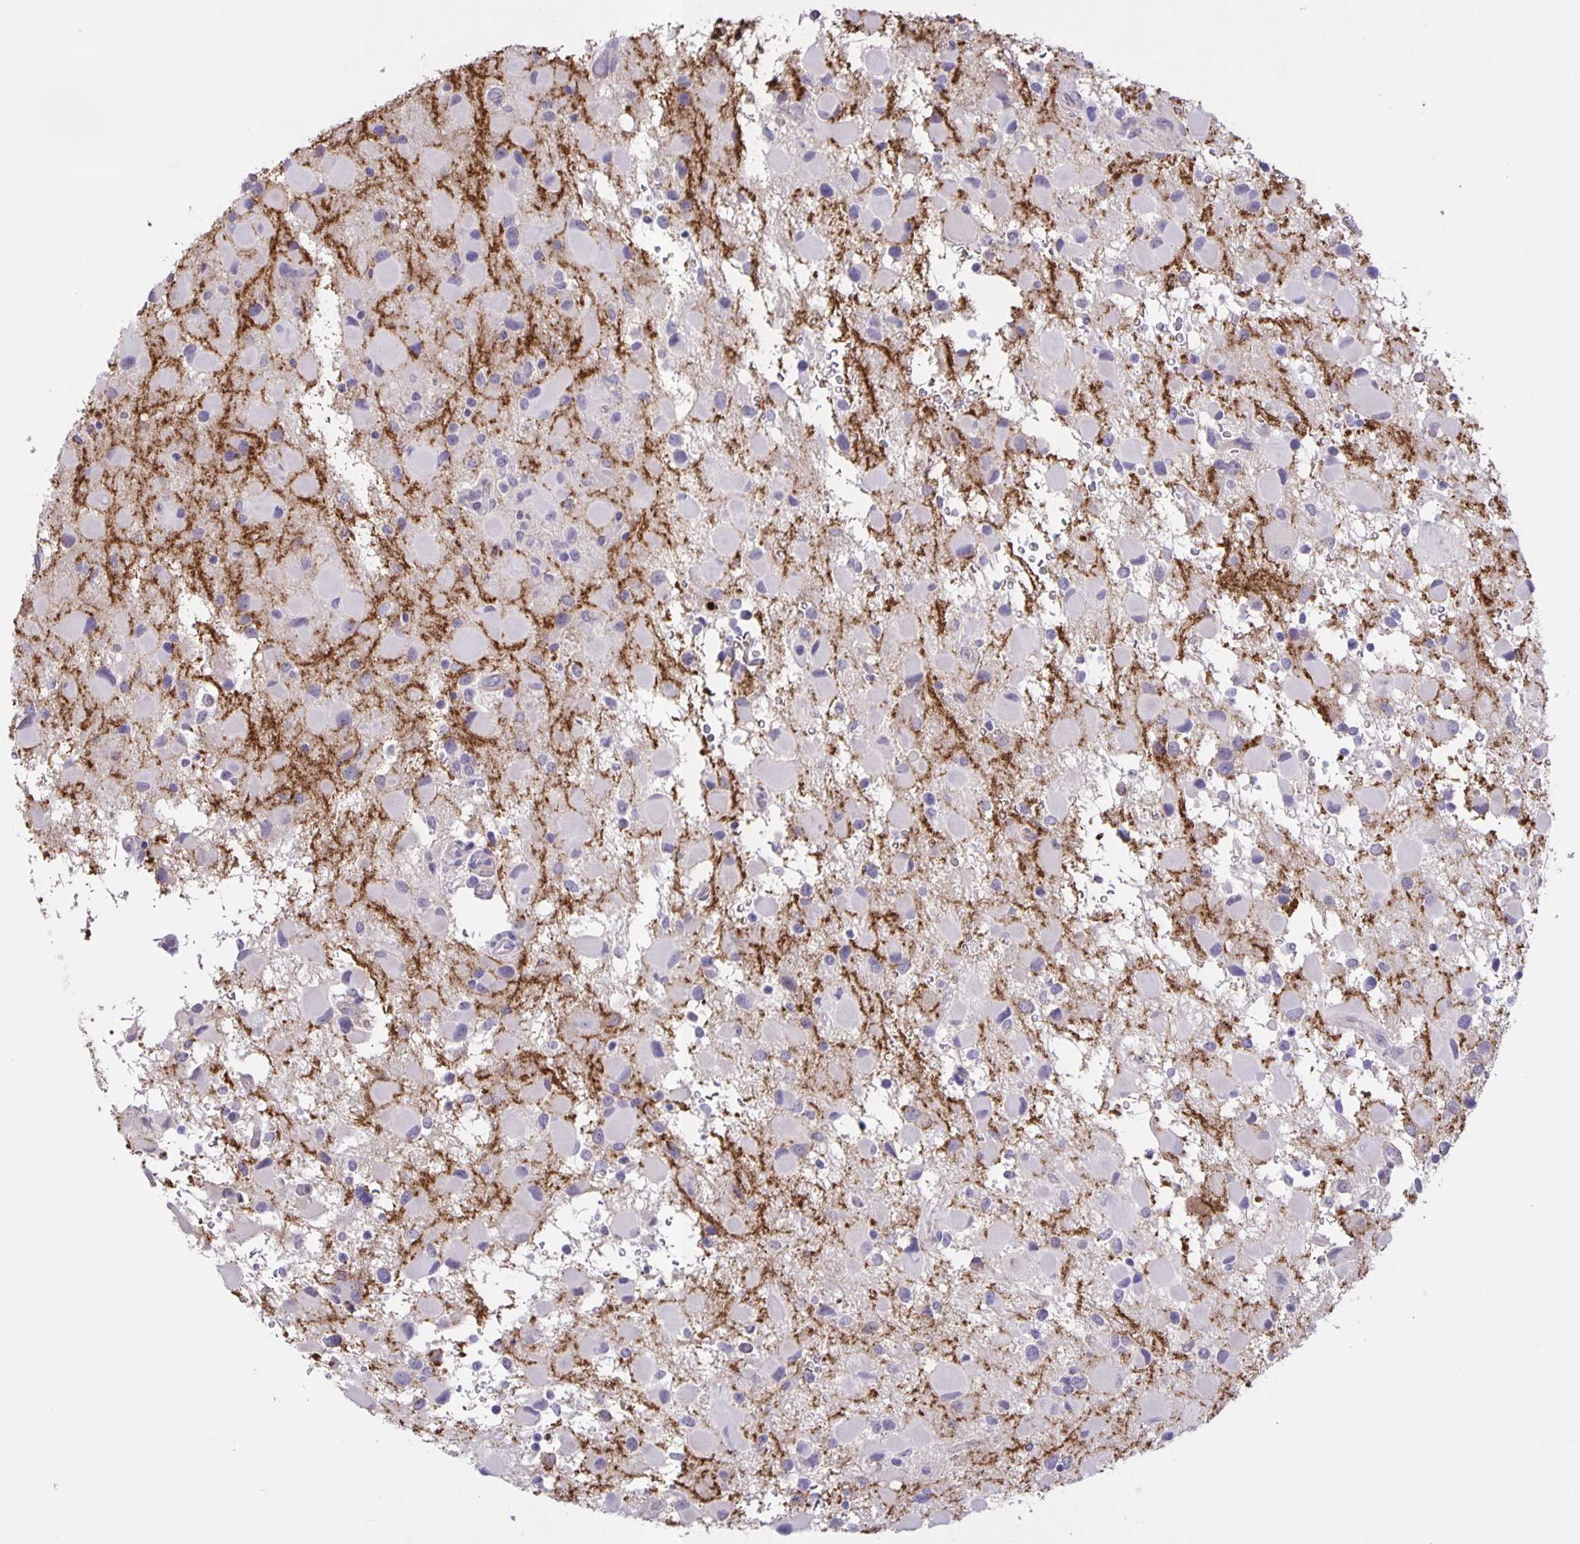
{"staining": {"intensity": "negative", "quantity": "none", "location": "none"}, "tissue": "glioma", "cell_type": "Tumor cells", "image_type": "cancer", "snomed": [{"axis": "morphology", "description": "Glioma, malignant, Low grade"}, {"axis": "topography", "description": "Brain"}], "caption": "Immunohistochemistry image of neoplastic tissue: malignant glioma (low-grade) stained with DAB (3,3'-diaminobenzidine) reveals no significant protein positivity in tumor cells.", "gene": "SRCIN1", "patient": {"sex": "female", "age": 32}}